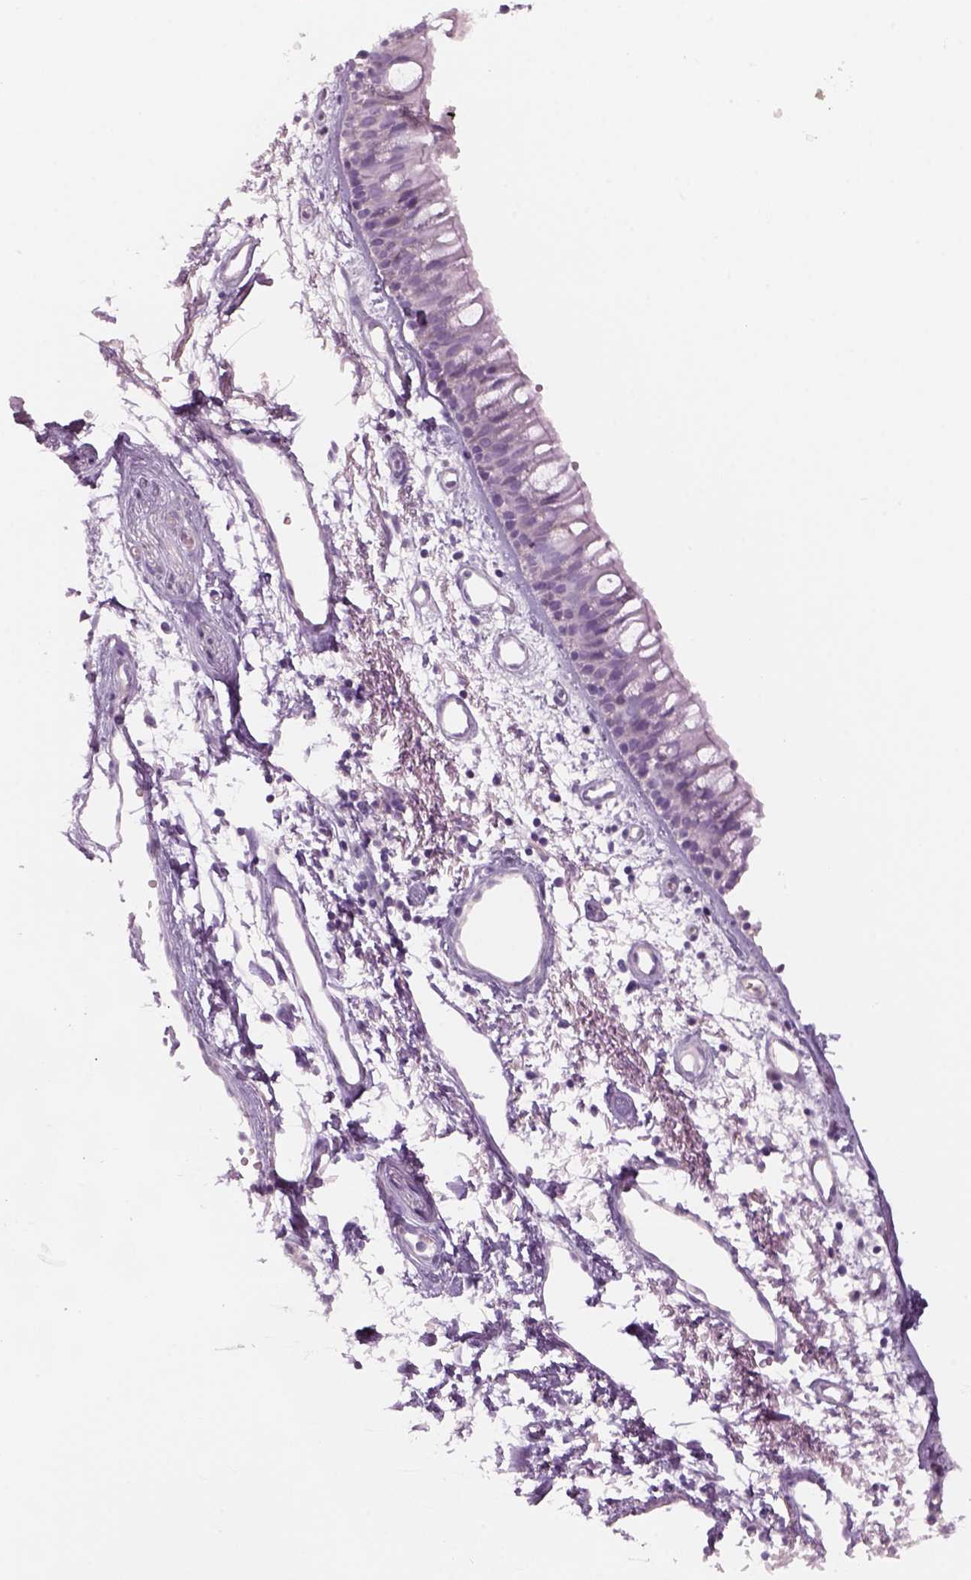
{"staining": {"intensity": "negative", "quantity": "none", "location": "none"}, "tissue": "bronchus", "cell_type": "Respiratory epithelial cells", "image_type": "normal", "snomed": [{"axis": "morphology", "description": "Normal tissue, NOS"}, {"axis": "morphology", "description": "Squamous cell carcinoma, NOS"}, {"axis": "topography", "description": "Cartilage tissue"}, {"axis": "topography", "description": "Bronchus"}, {"axis": "topography", "description": "Lung"}], "caption": "This histopathology image is of normal bronchus stained with immunohistochemistry to label a protein in brown with the nuclei are counter-stained blue. There is no expression in respiratory epithelial cells.", "gene": "SLC1A7", "patient": {"sex": "male", "age": 66}}